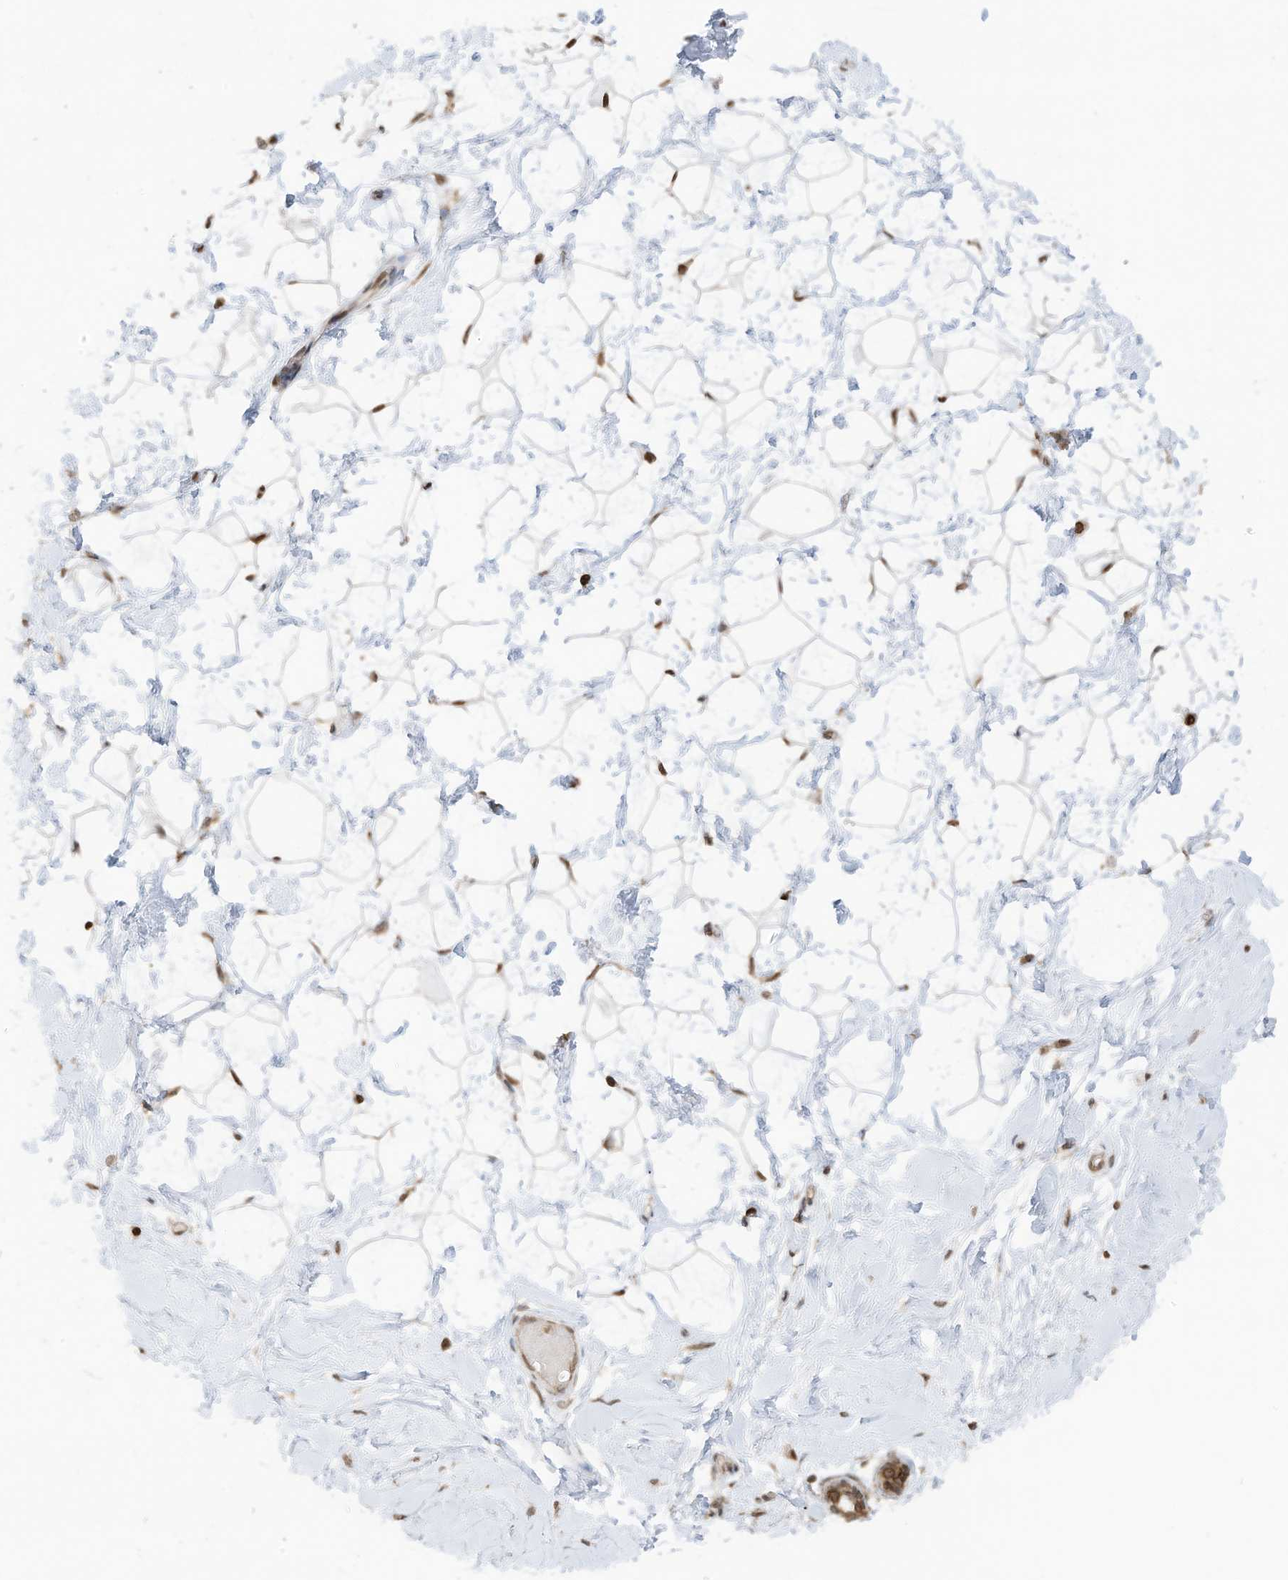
{"staining": {"intensity": "moderate", "quantity": "25%-75%", "location": "nuclear"}, "tissue": "breast", "cell_type": "Adipocytes", "image_type": "normal", "snomed": [{"axis": "morphology", "description": "Normal tissue, NOS"}, {"axis": "morphology", "description": "Adenoma, NOS"}, {"axis": "topography", "description": "Breast"}], "caption": "The micrograph demonstrates a brown stain indicating the presence of a protein in the nuclear of adipocytes in breast. (Stains: DAB (3,3'-diaminobenzidine) in brown, nuclei in blue, Microscopy: brightfield microscopy at high magnification).", "gene": "KPNB1", "patient": {"sex": "female", "age": 23}}